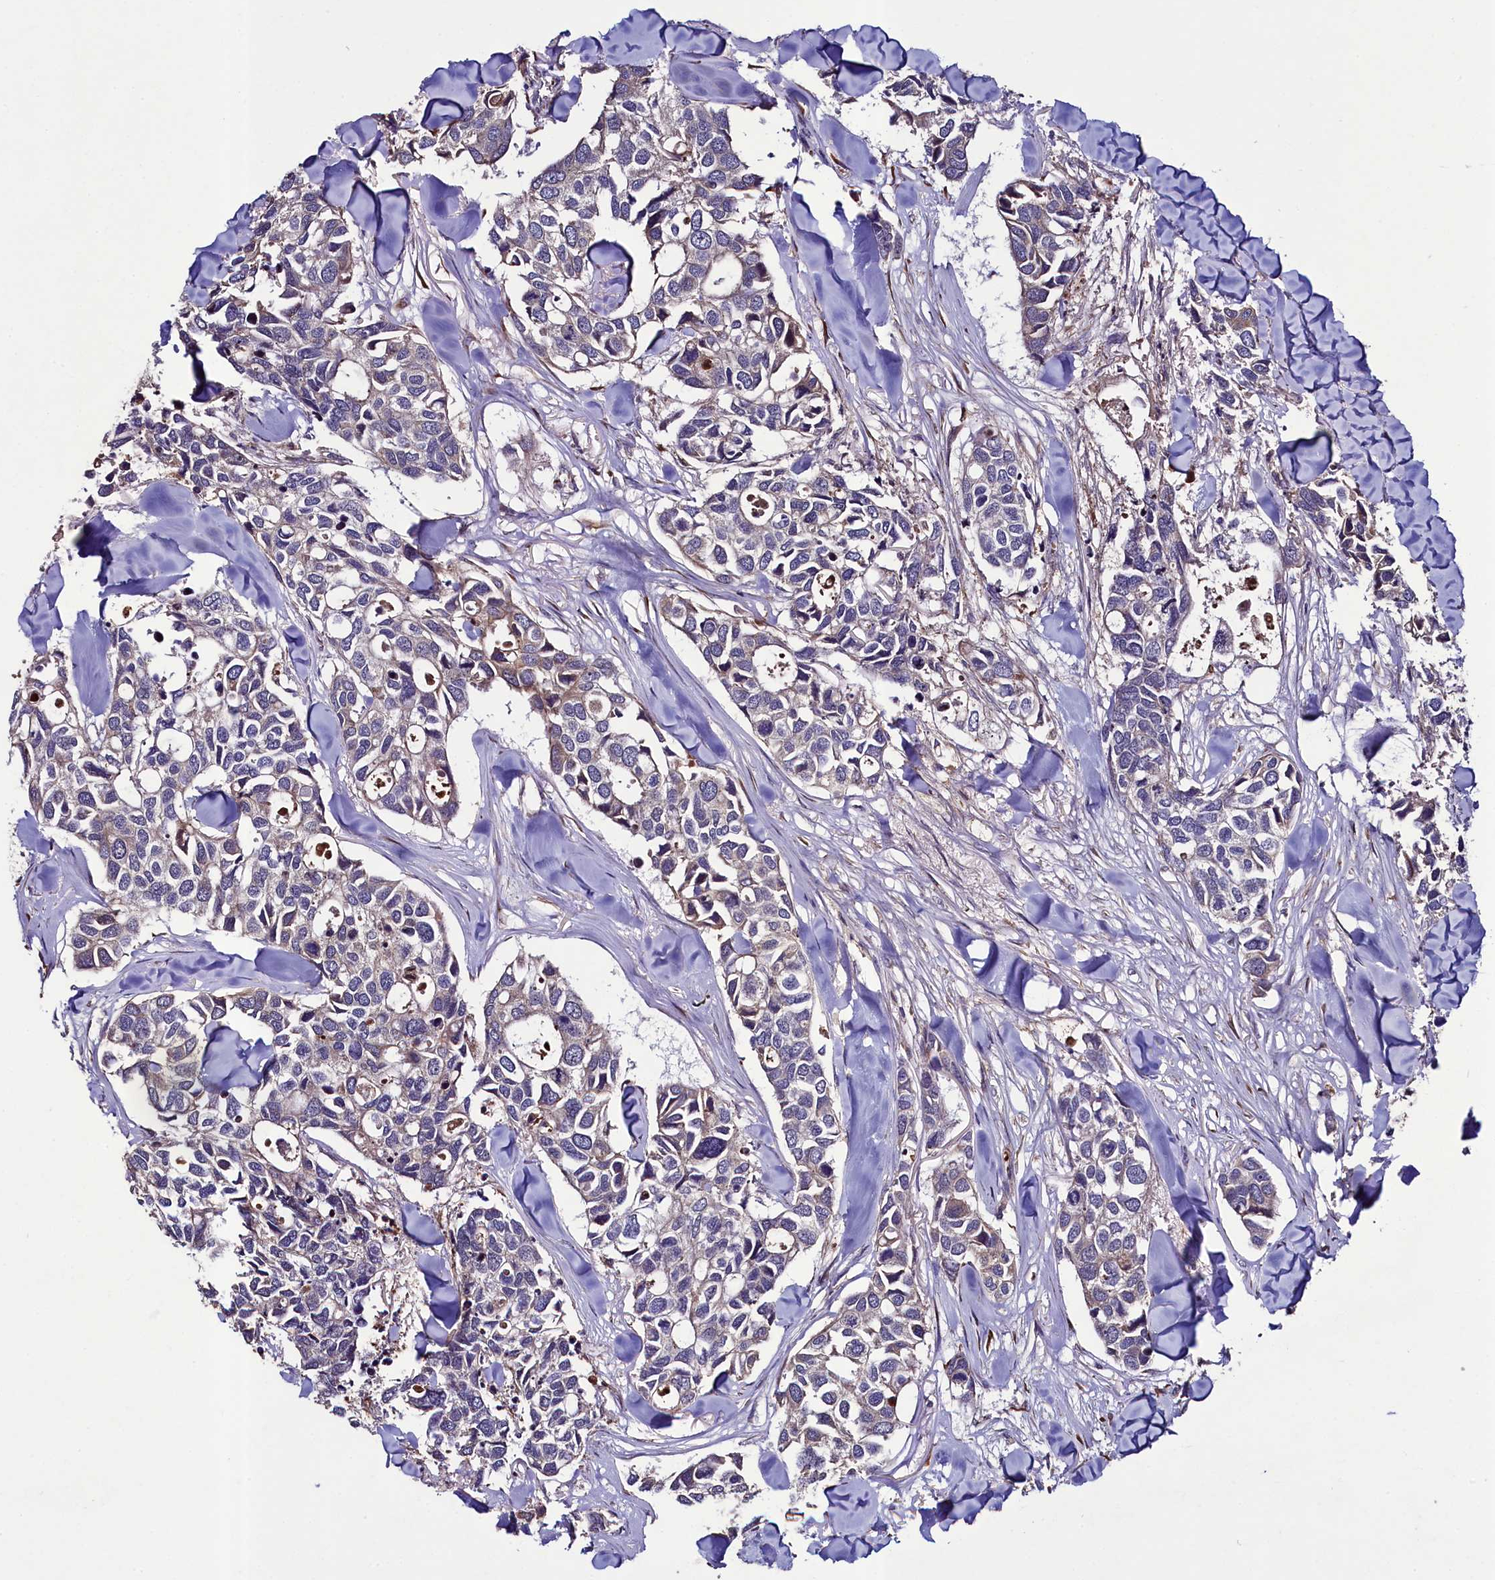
{"staining": {"intensity": "negative", "quantity": "none", "location": "none"}, "tissue": "breast cancer", "cell_type": "Tumor cells", "image_type": "cancer", "snomed": [{"axis": "morphology", "description": "Duct carcinoma"}, {"axis": "topography", "description": "Breast"}], "caption": "A photomicrograph of human breast cancer (intraductal carcinoma) is negative for staining in tumor cells.", "gene": "CCDC102A", "patient": {"sex": "female", "age": 83}}